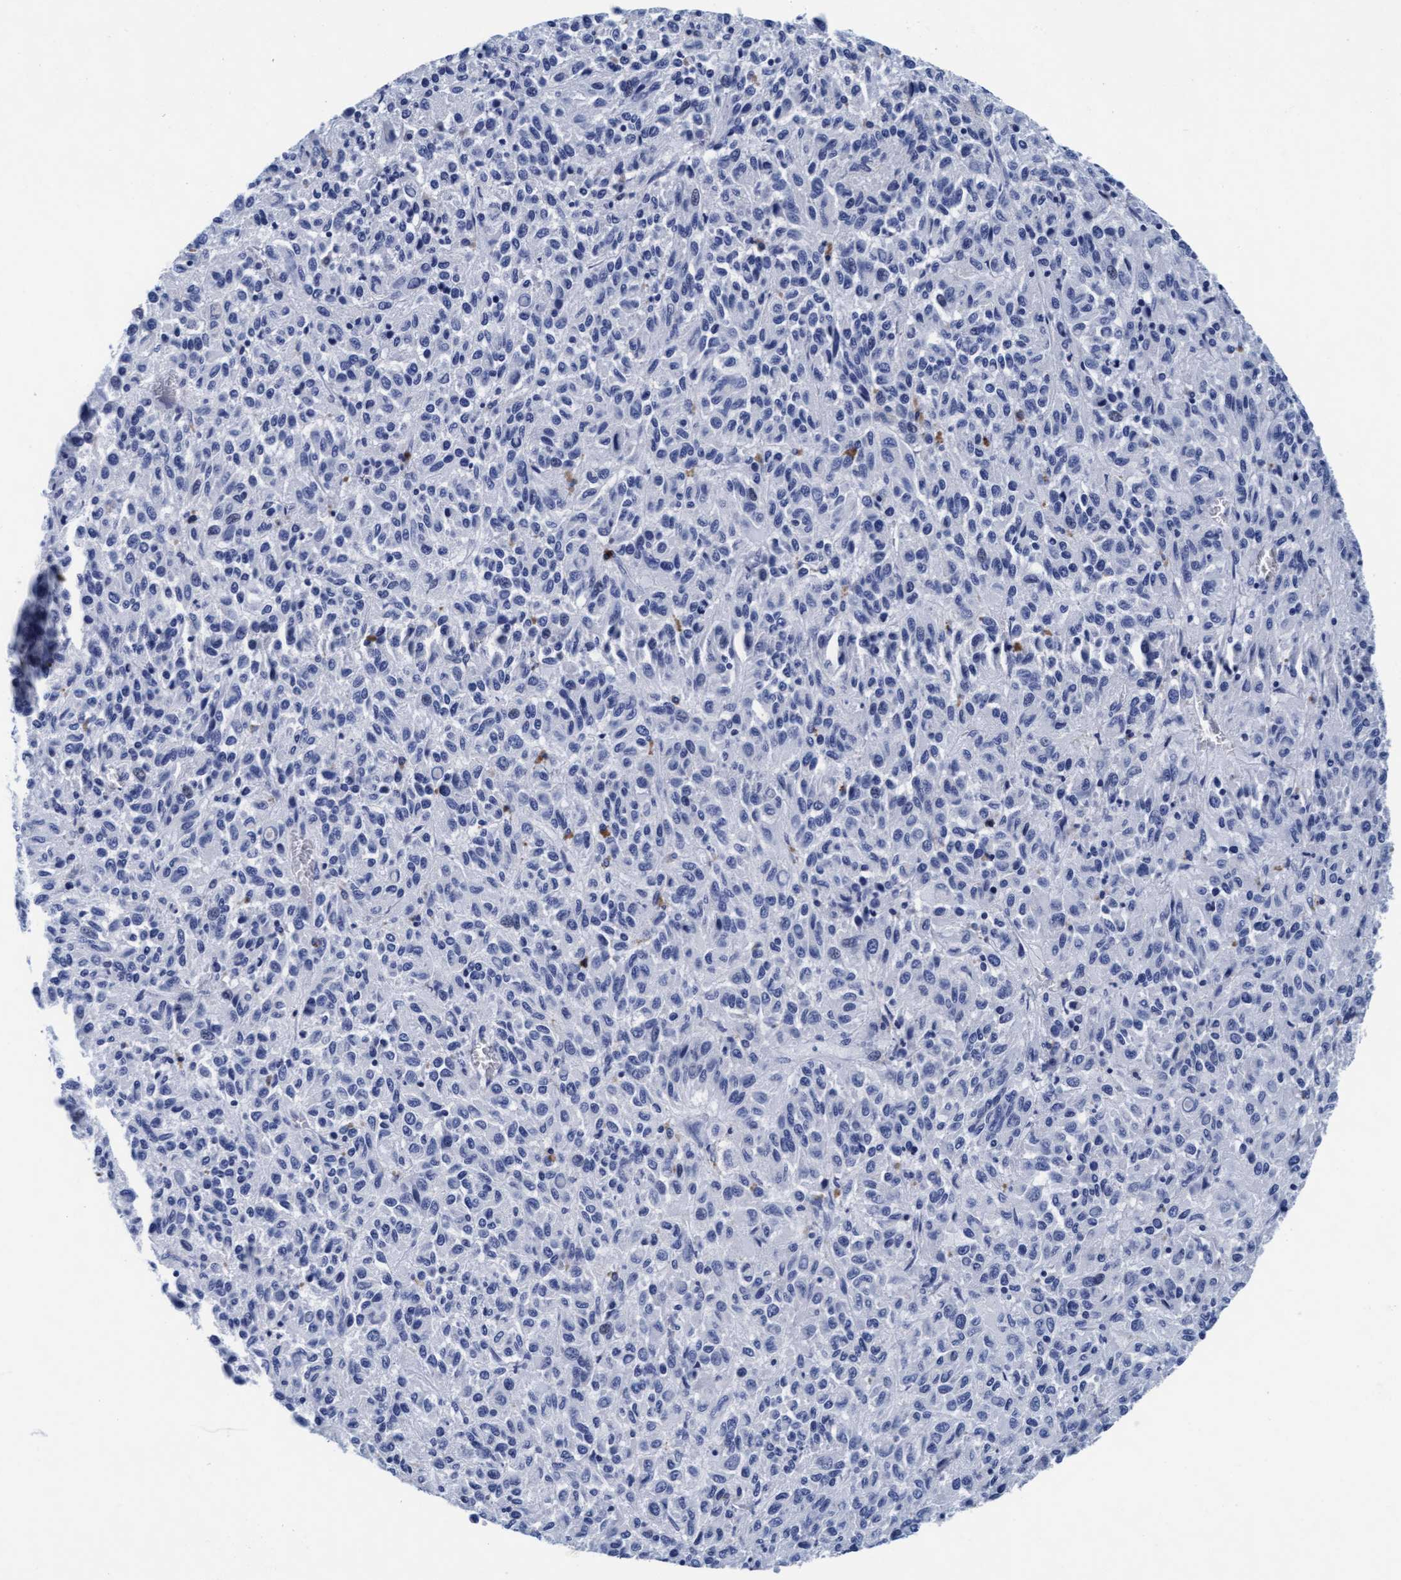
{"staining": {"intensity": "negative", "quantity": "none", "location": "none"}, "tissue": "melanoma", "cell_type": "Tumor cells", "image_type": "cancer", "snomed": [{"axis": "morphology", "description": "Malignant melanoma, Metastatic site"}, {"axis": "topography", "description": "Lung"}], "caption": "A high-resolution photomicrograph shows immunohistochemistry (IHC) staining of malignant melanoma (metastatic site), which demonstrates no significant expression in tumor cells.", "gene": "ARSG", "patient": {"sex": "male", "age": 64}}